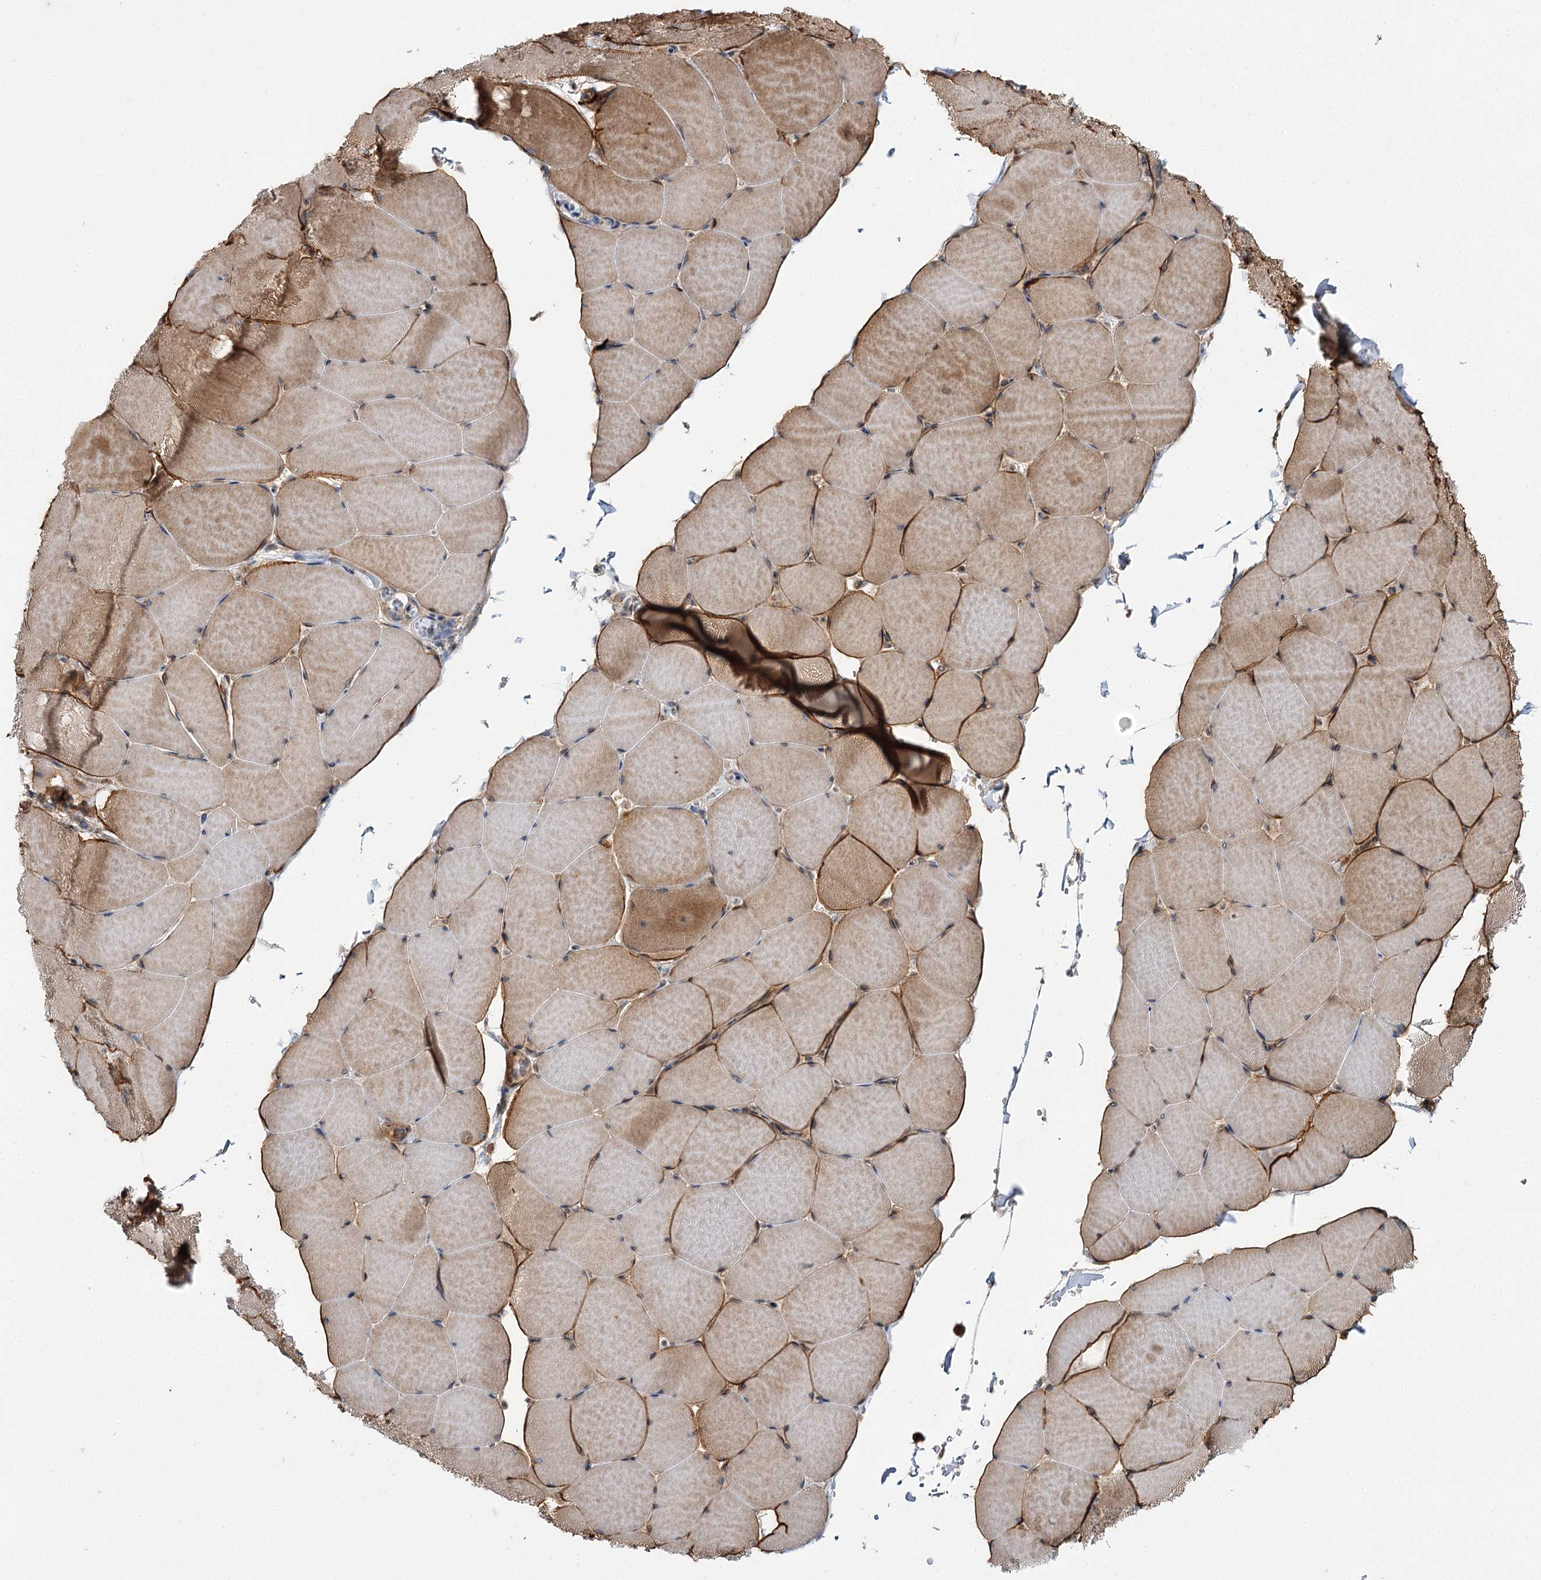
{"staining": {"intensity": "strong", "quantity": "25%-75%", "location": "cytoplasmic/membranous"}, "tissue": "skeletal muscle", "cell_type": "Myocytes", "image_type": "normal", "snomed": [{"axis": "morphology", "description": "Normal tissue, NOS"}, {"axis": "topography", "description": "Skeletal muscle"}, {"axis": "topography", "description": "Head-Neck"}], "caption": "Skeletal muscle stained with immunohistochemistry reveals strong cytoplasmic/membranous staining in approximately 25%-75% of myocytes.", "gene": "C11orf80", "patient": {"sex": "male", "age": 66}}